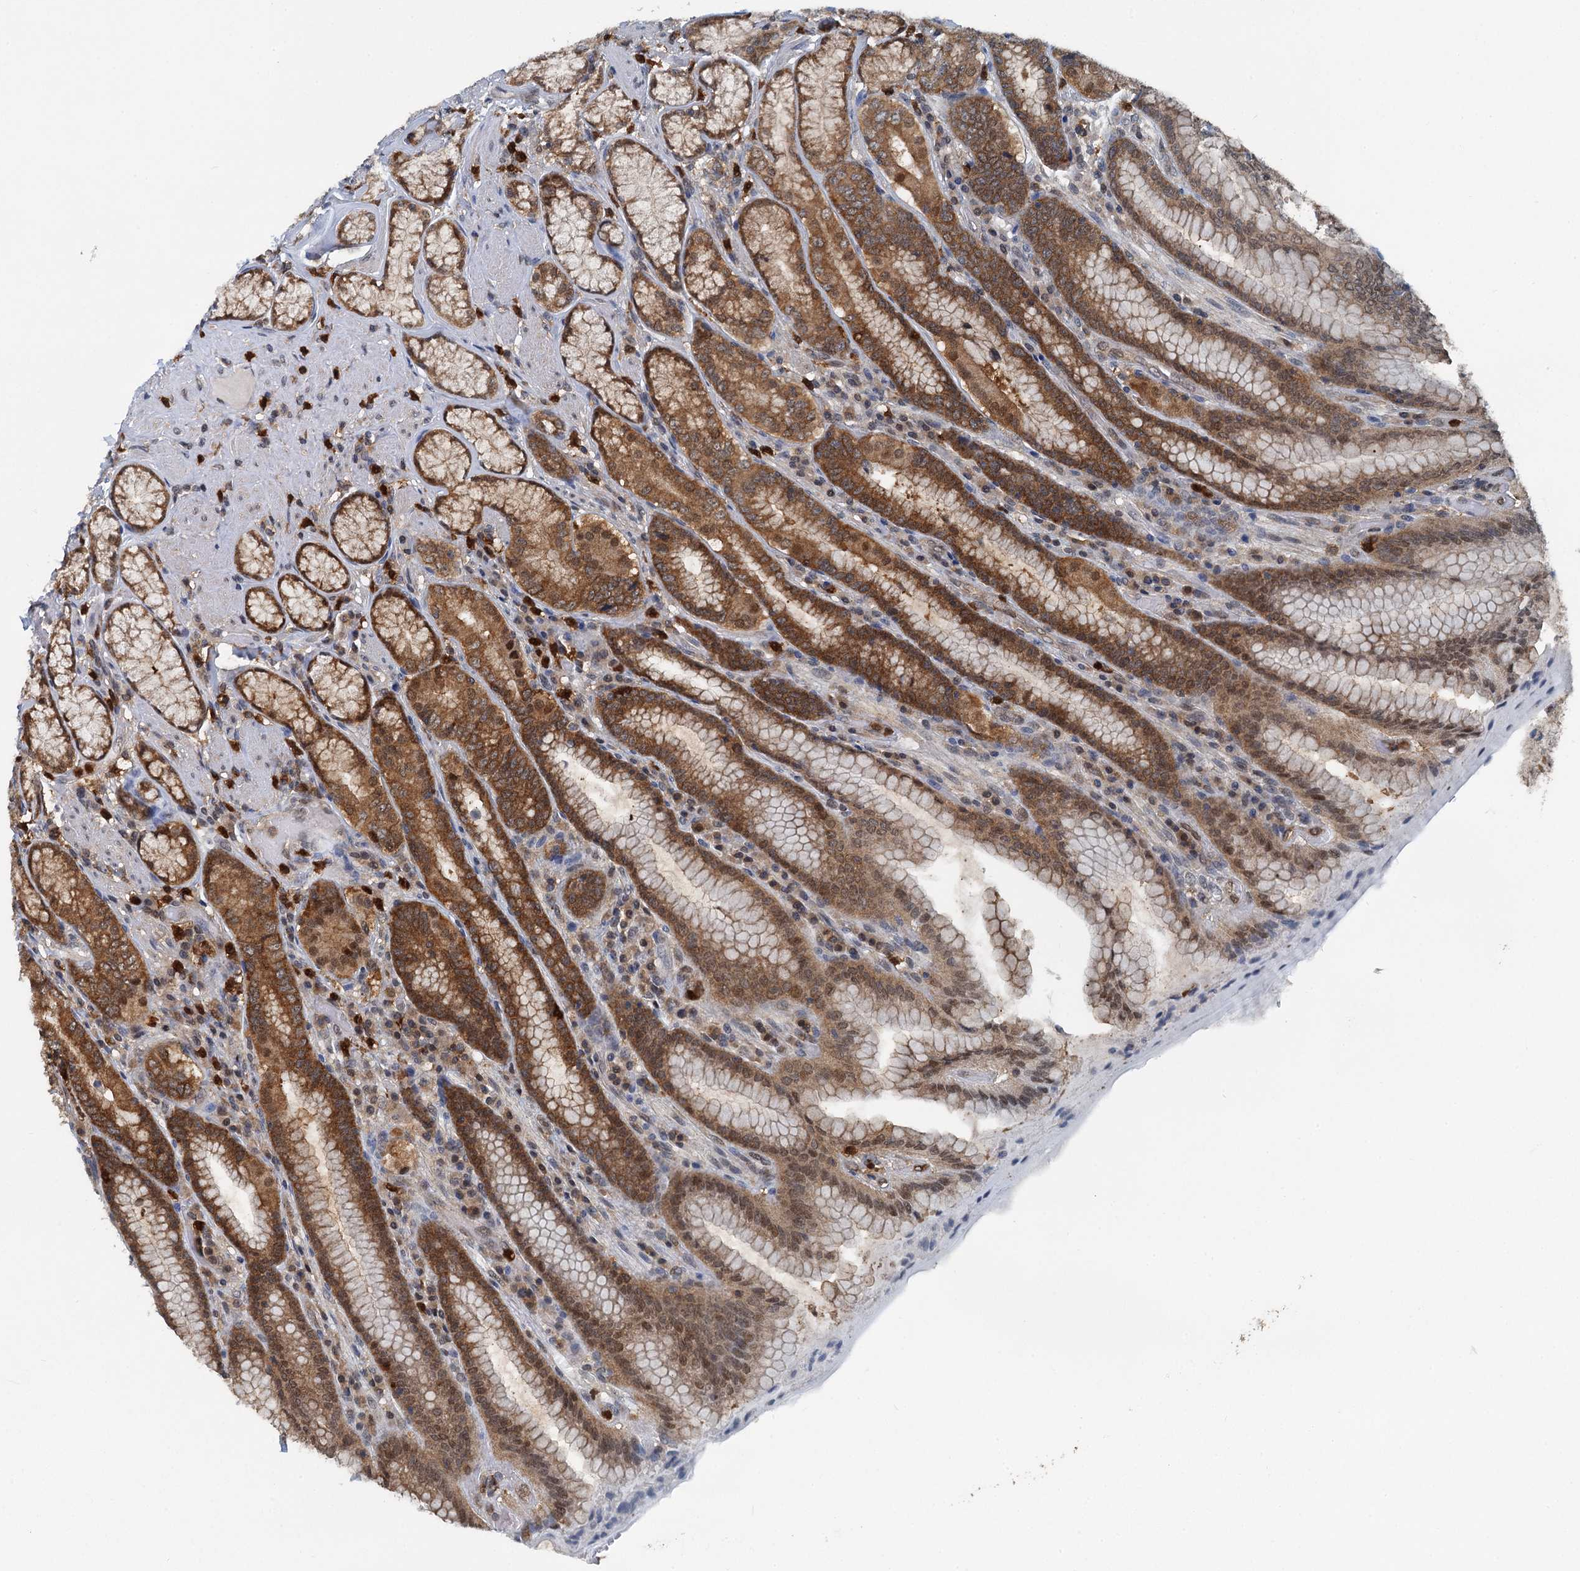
{"staining": {"intensity": "moderate", "quantity": ">75%", "location": "cytoplasmic/membranous"}, "tissue": "stomach", "cell_type": "Glandular cells", "image_type": "normal", "snomed": [{"axis": "morphology", "description": "Normal tissue, NOS"}, {"axis": "topography", "description": "Stomach, upper"}, {"axis": "topography", "description": "Stomach, lower"}], "caption": "Stomach stained with DAB immunohistochemistry (IHC) shows medium levels of moderate cytoplasmic/membranous positivity in about >75% of glandular cells. The staining was performed using DAB (3,3'-diaminobenzidine) to visualize the protein expression in brown, while the nuclei were stained in blue with hematoxylin (Magnification: 20x).", "gene": "GPI", "patient": {"sex": "female", "age": 76}}